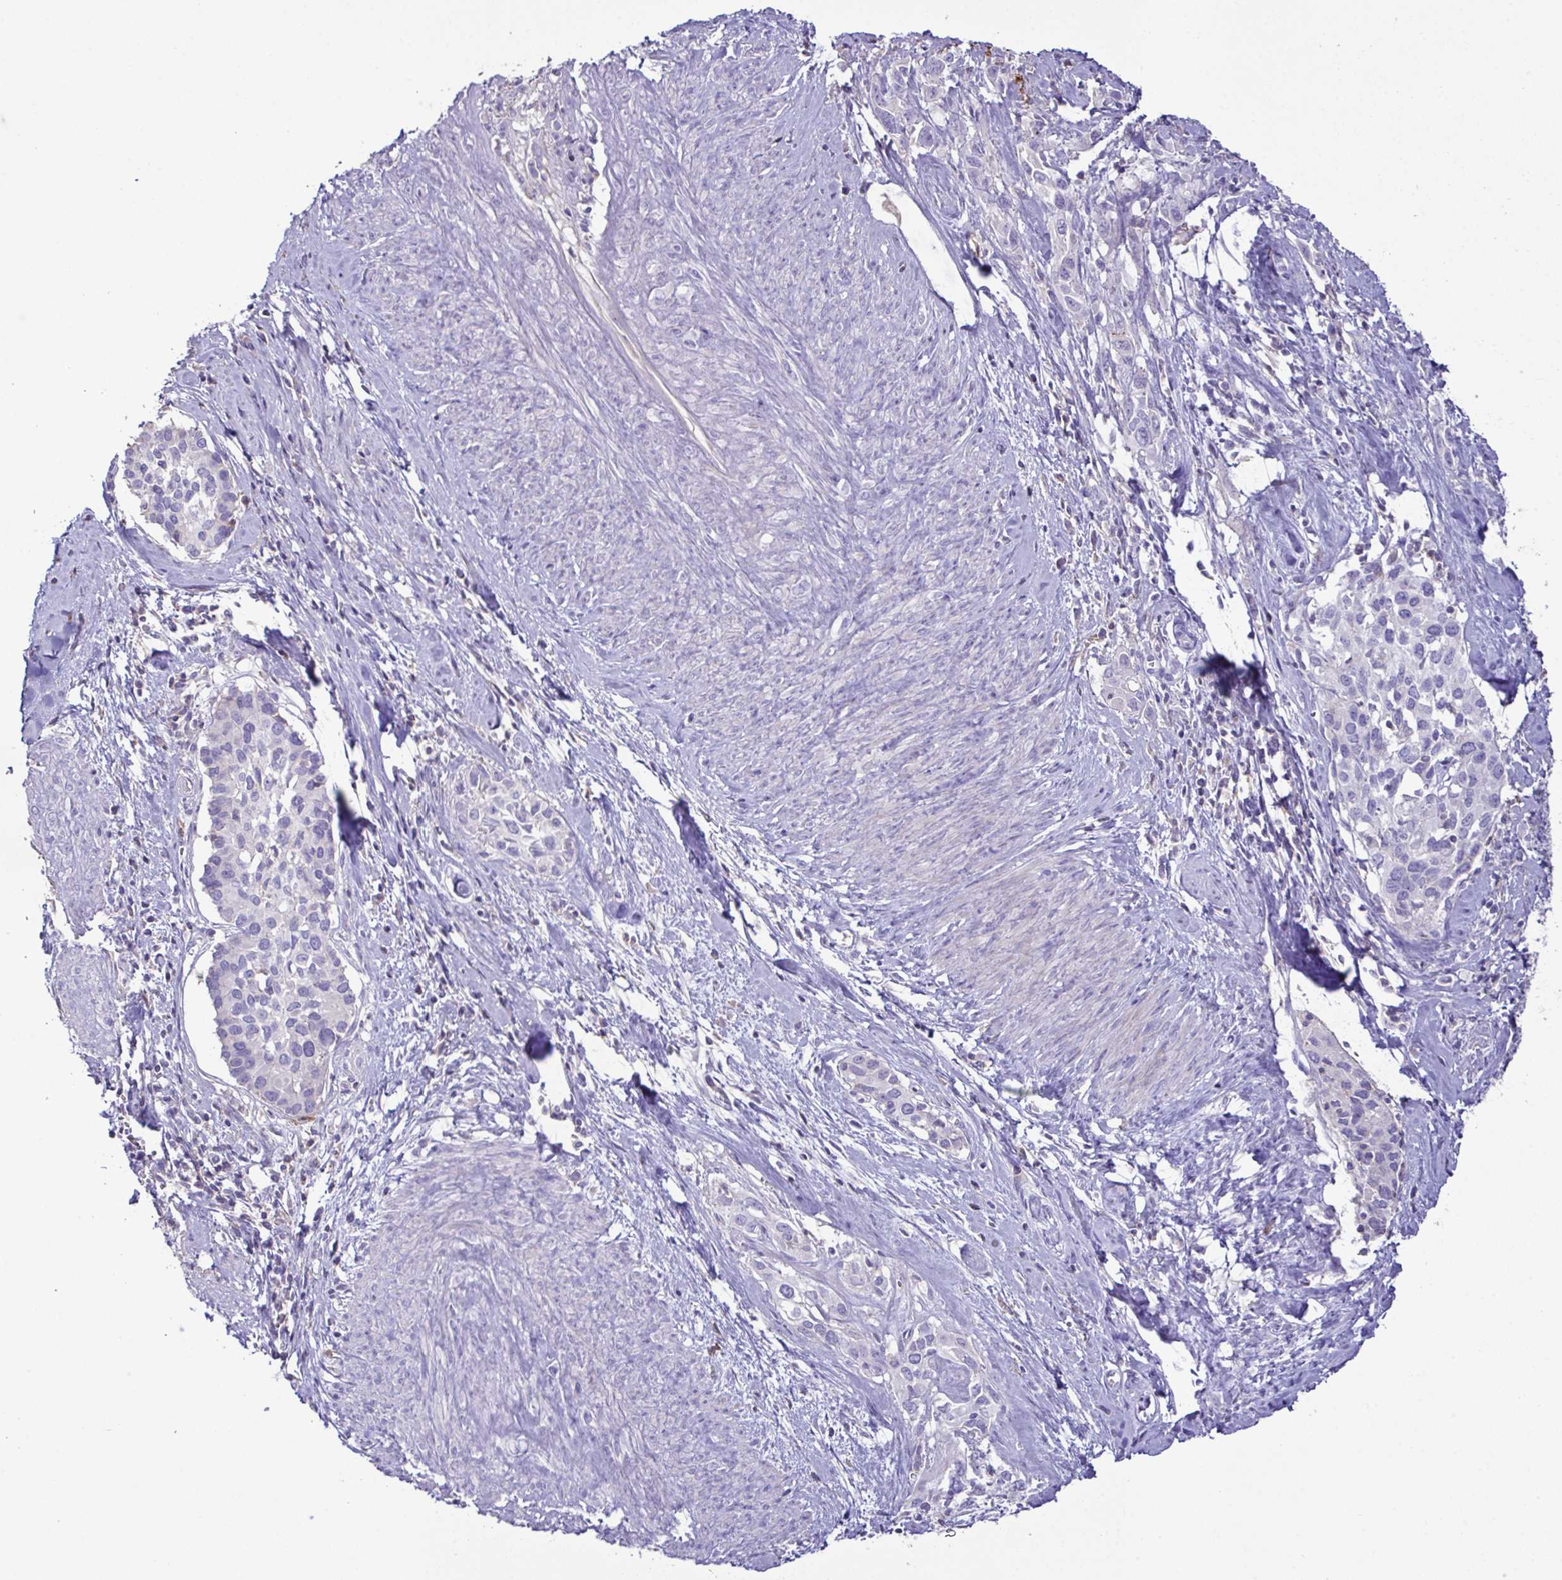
{"staining": {"intensity": "negative", "quantity": "none", "location": "none"}, "tissue": "cervical cancer", "cell_type": "Tumor cells", "image_type": "cancer", "snomed": [{"axis": "morphology", "description": "Squamous cell carcinoma, NOS"}, {"axis": "topography", "description": "Cervix"}], "caption": "IHC histopathology image of neoplastic tissue: cervical squamous cell carcinoma stained with DAB exhibits no significant protein staining in tumor cells.", "gene": "MARCO", "patient": {"sex": "female", "age": 51}}